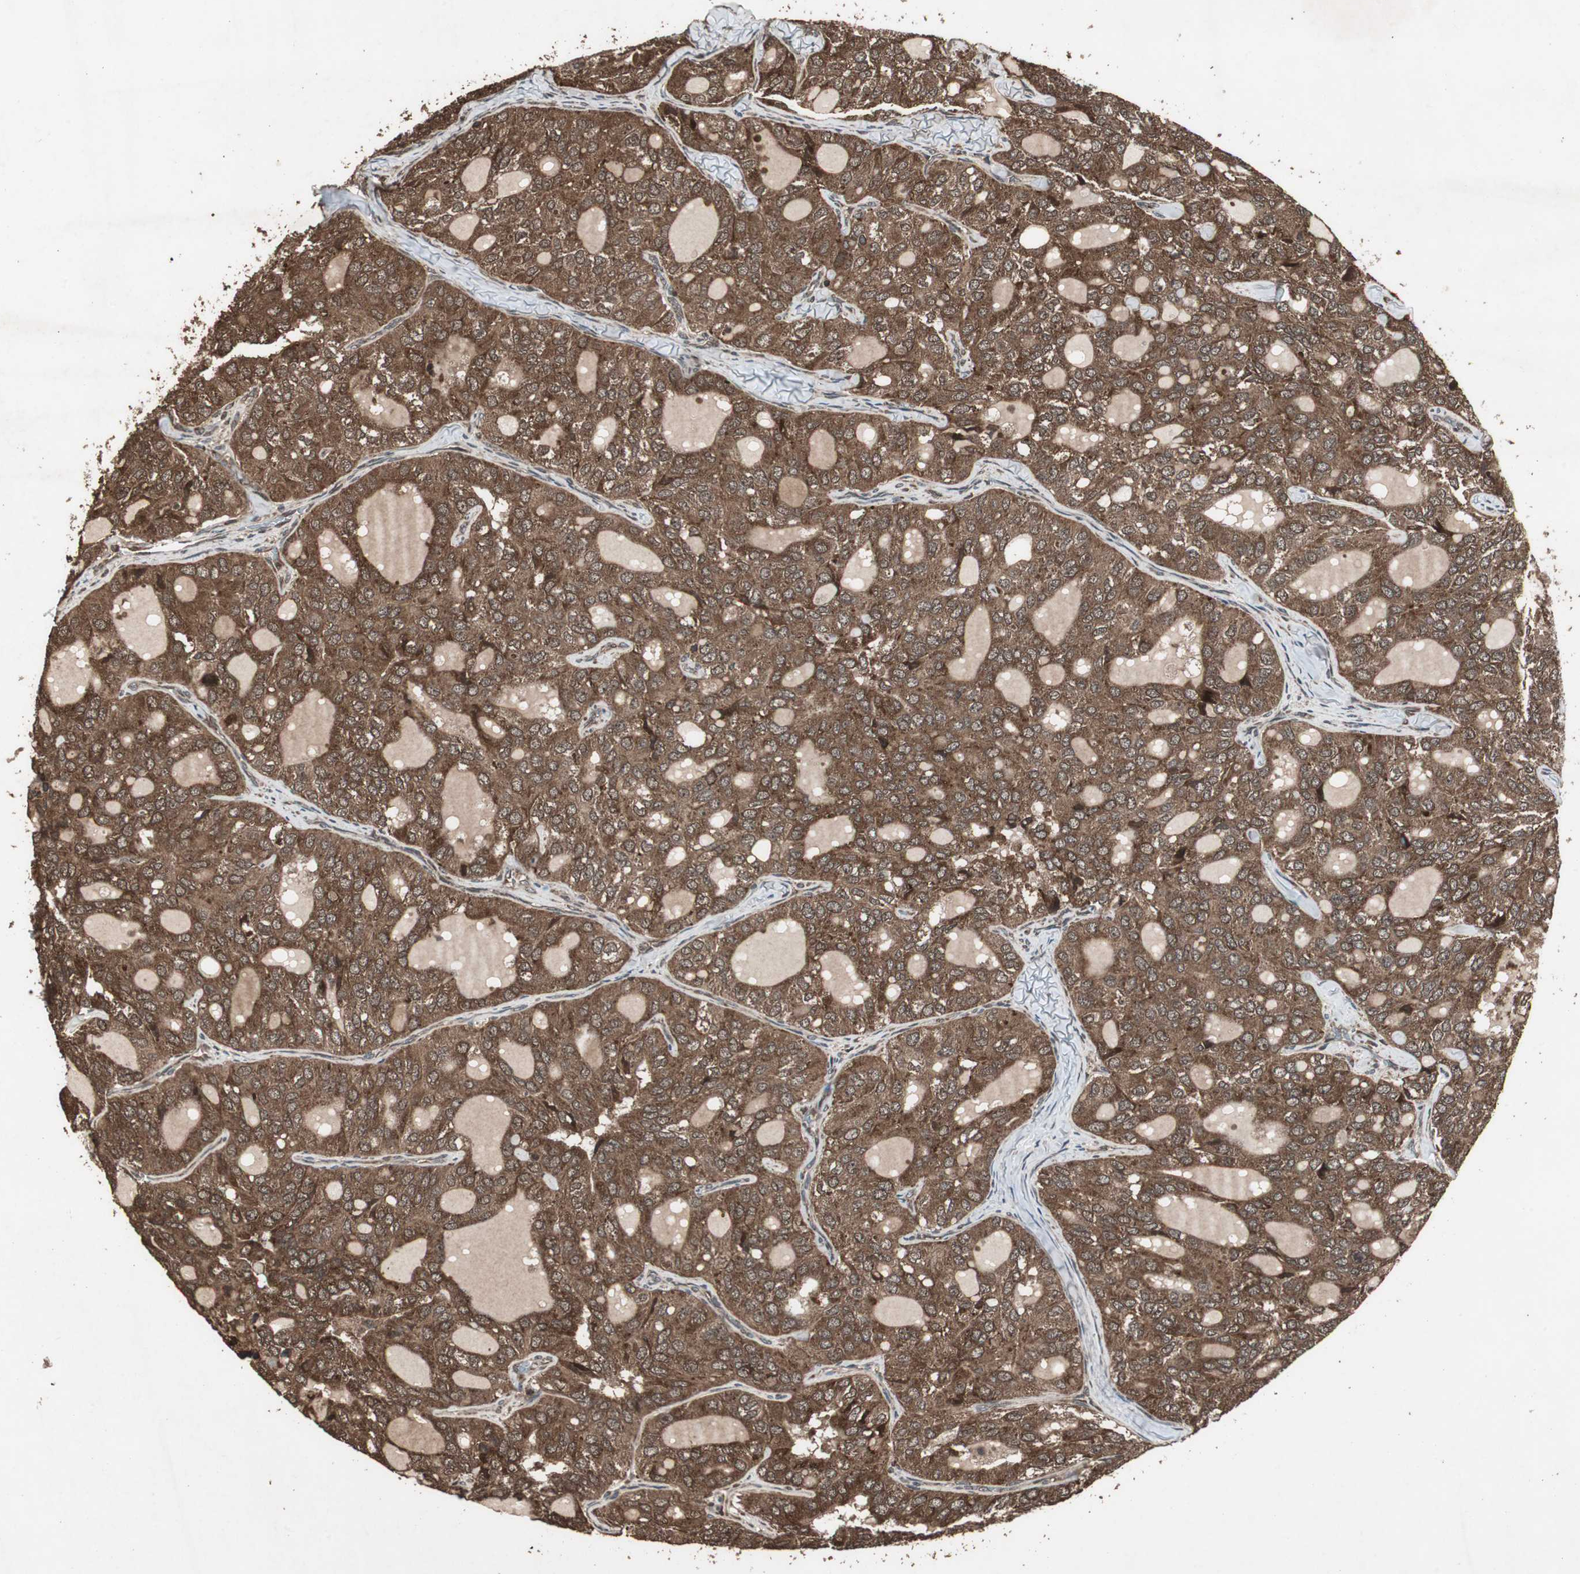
{"staining": {"intensity": "strong", "quantity": ">75%", "location": "cytoplasmic/membranous"}, "tissue": "thyroid cancer", "cell_type": "Tumor cells", "image_type": "cancer", "snomed": [{"axis": "morphology", "description": "Follicular adenoma carcinoma, NOS"}, {"axis": "topography", "description": "Thyroid gland"}], "caption": "Immunohistochemical staining of thyroid cancer reveals strong cytoplasmic/membranous protein expression in about >75% of tumor cells.", "gene": "LAMTOR5", "patient": {"sex": "male", "age": 75}}